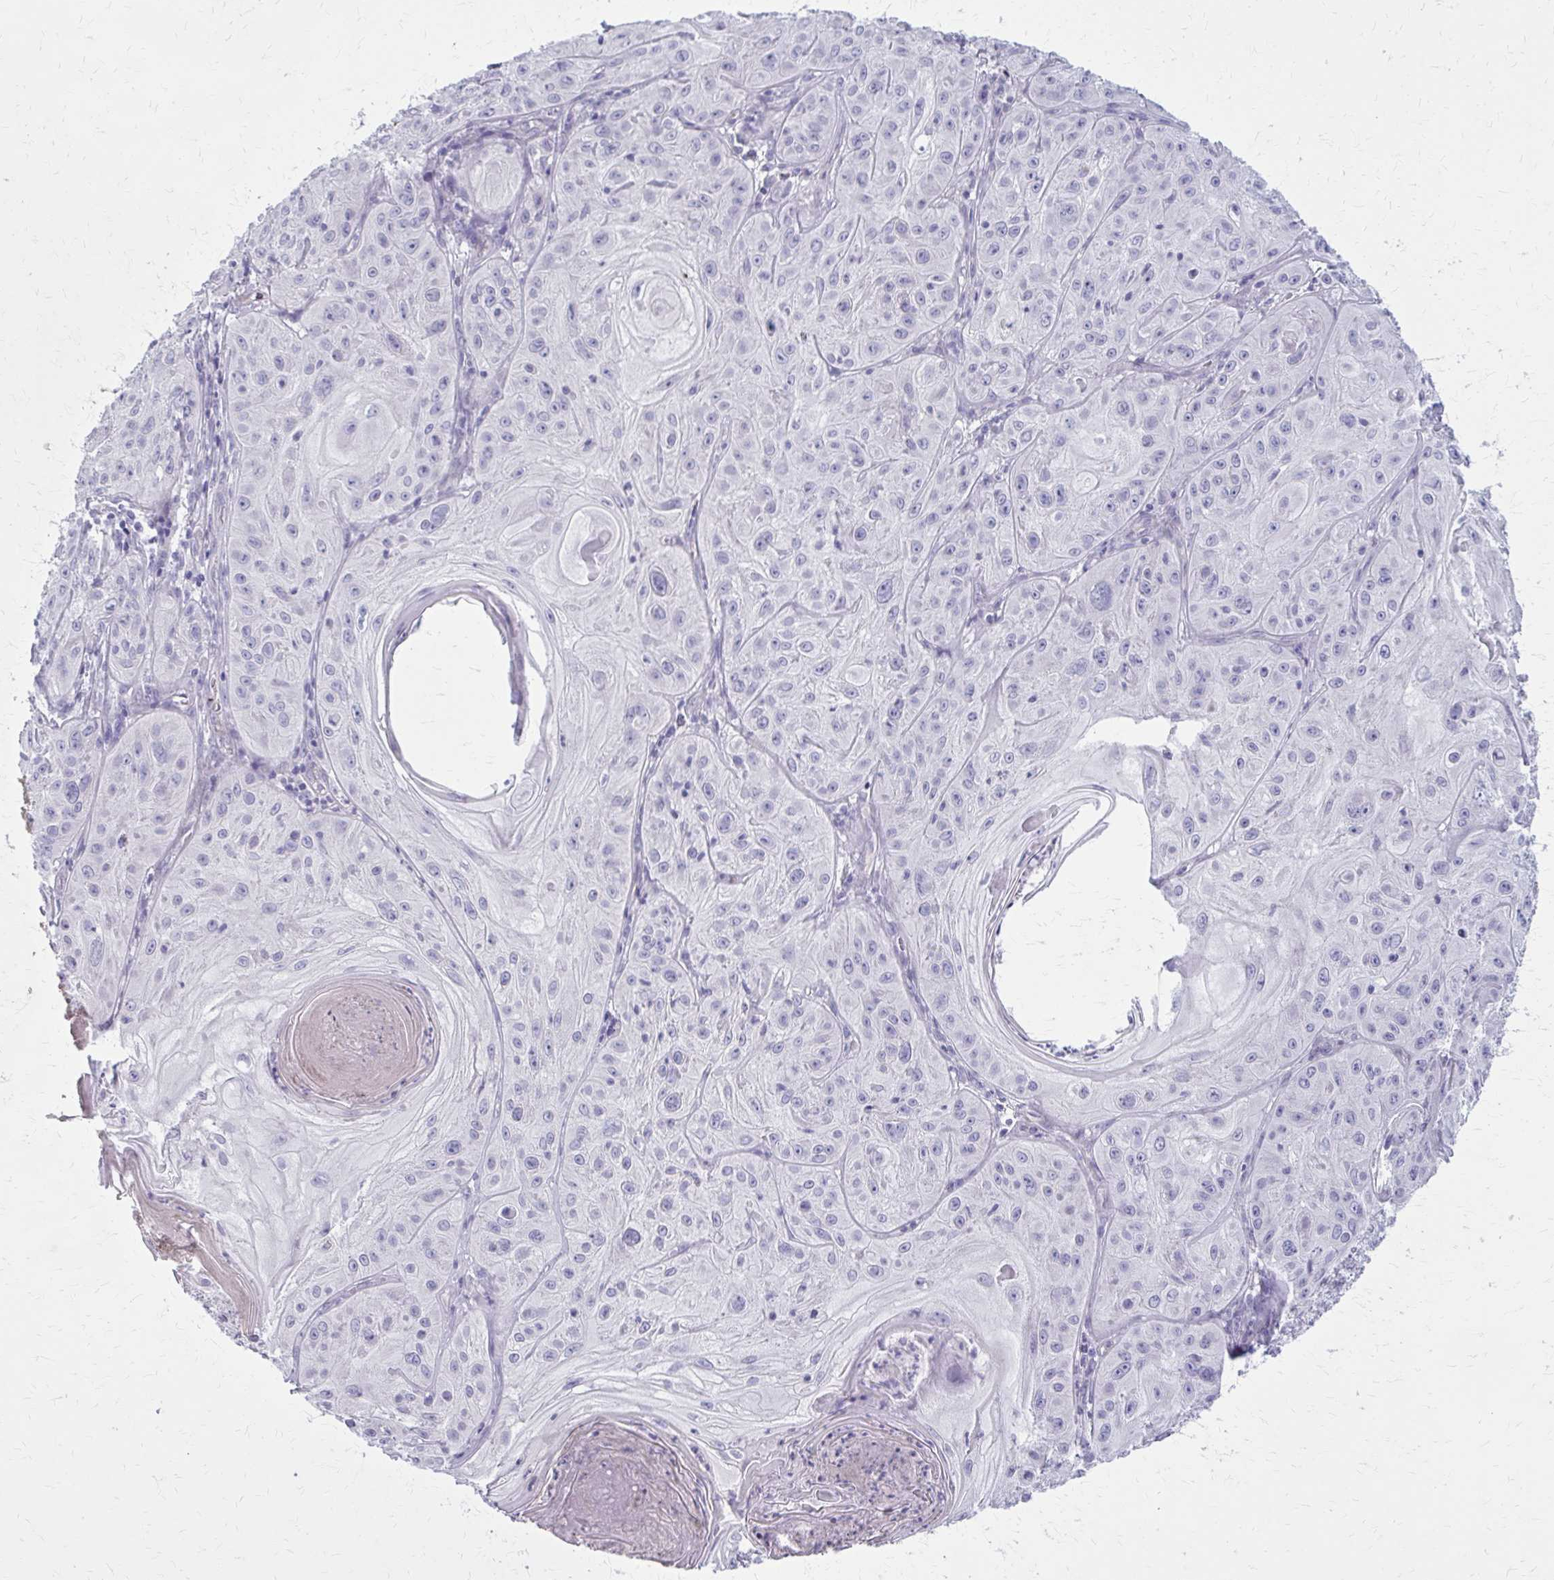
{"staining": {"intensity": "negative", "quantity": "none", "location": "none"}, "tissue": "skin cancer", "cell_type": "Tumor cells", "image_type": "cancer", "snomed": [{"axis": "morphology", "description": "Squamous cell carcinoma, NOS"}, {"axis": "topography", "description": "Skin"}], "caption": "Tumor cells are negative for brown protein staining in skin squamous cell carcinoma. (DAB immunohistochemistry visualized using brightfield microscopy, high magnification).", "gene": "CASQ2", "patient": {"sex": "male", "age": 85}}